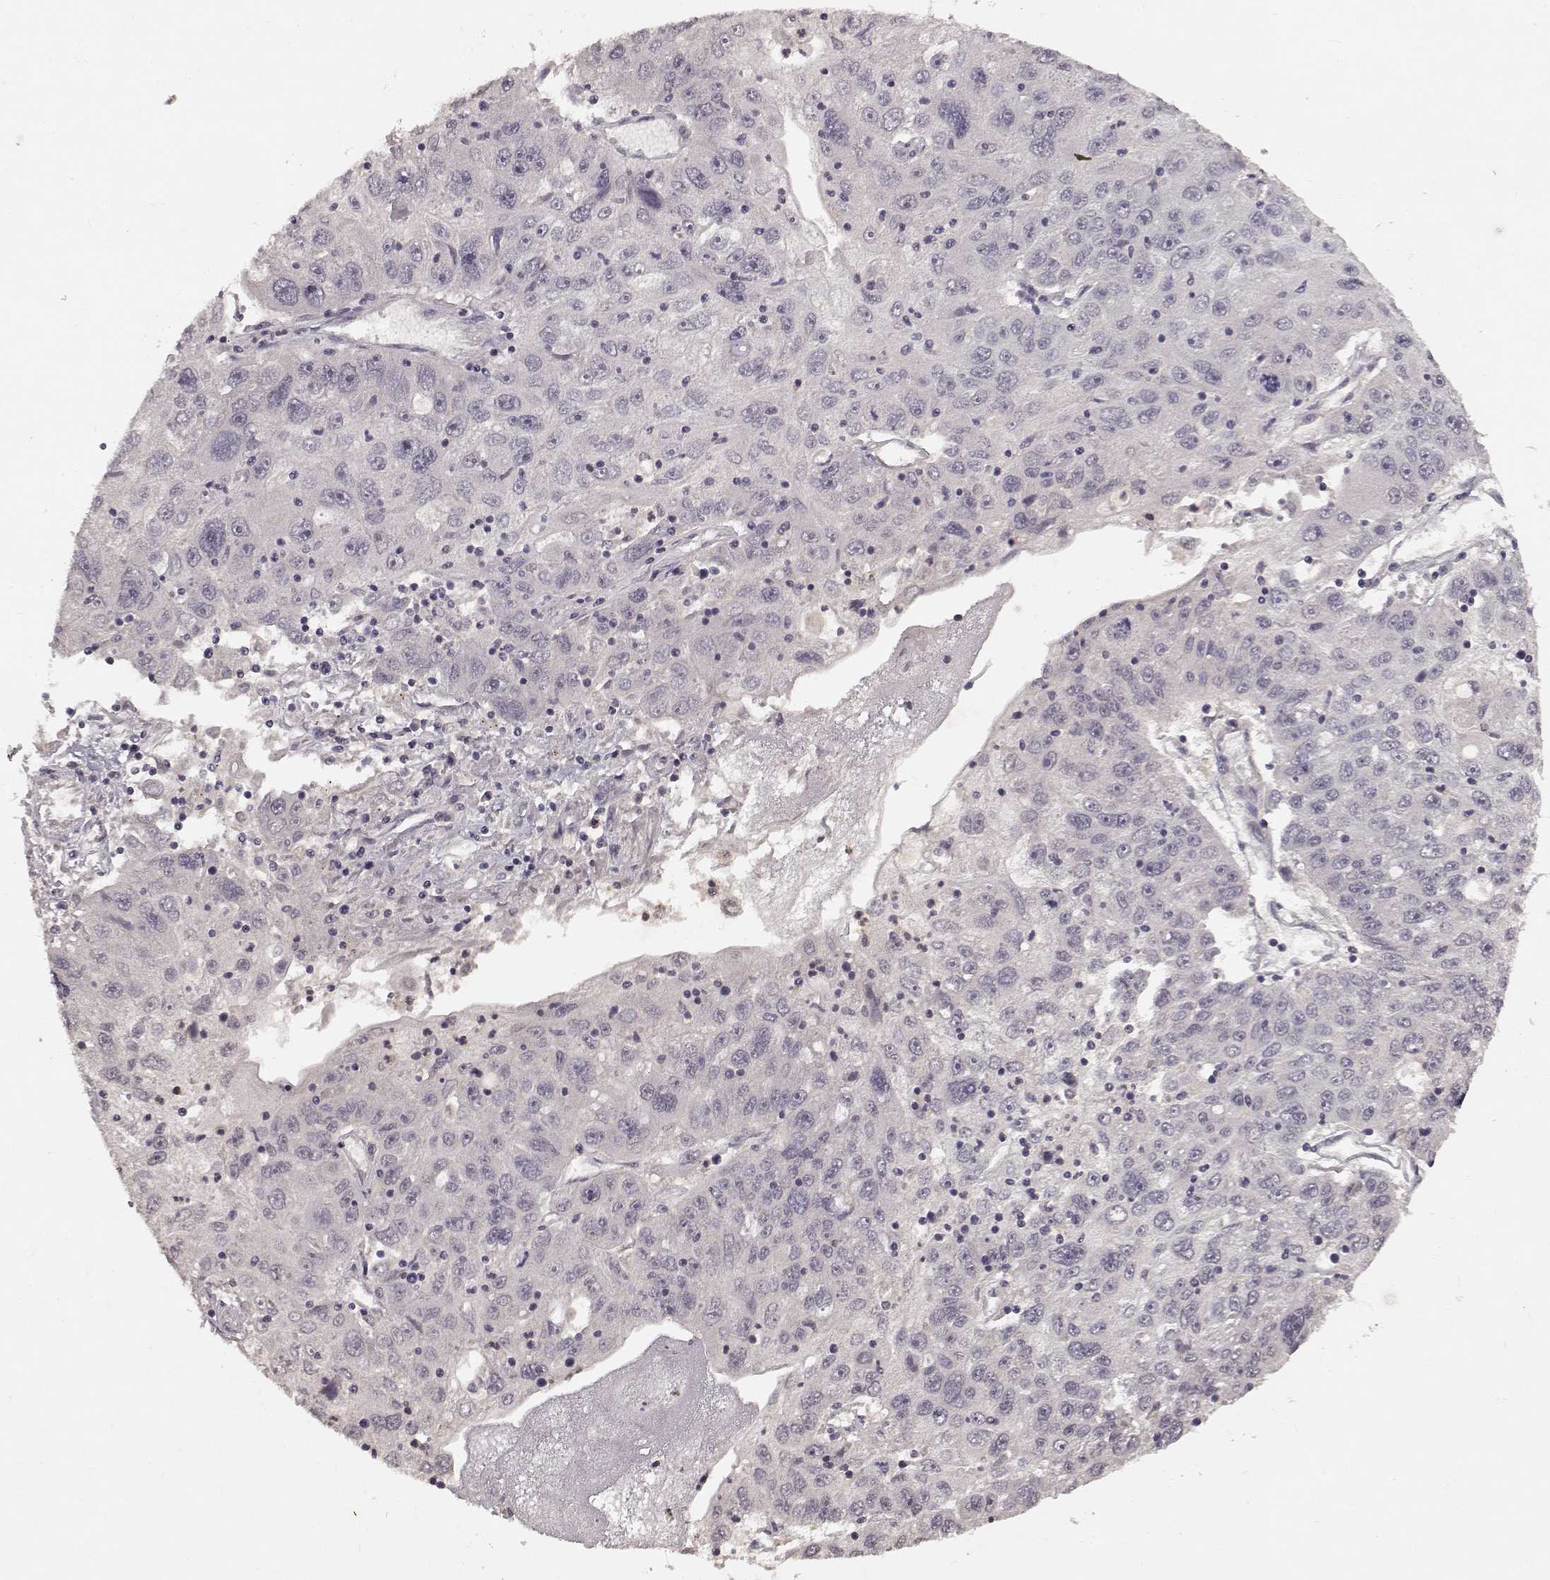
{"staining": {"intensity": "negative", "quantity": "none", "location": "none"}, "tissue": "stomach cancer", "cell_type": "Tumor cells", "image_type": "cancer", "snomed": [{"axis": "morphology", "description": "Adenocarcinoma, NOS"}, {"axis": "topography", "description": "Stomach"}], "caption": "Immunohistochemical staining of stomach cancer (adenocarcinoma) exhibits no significant staining in tumor cells.", "gene": "NTRK2", "patient": {"sex": "male", "age": 56}}